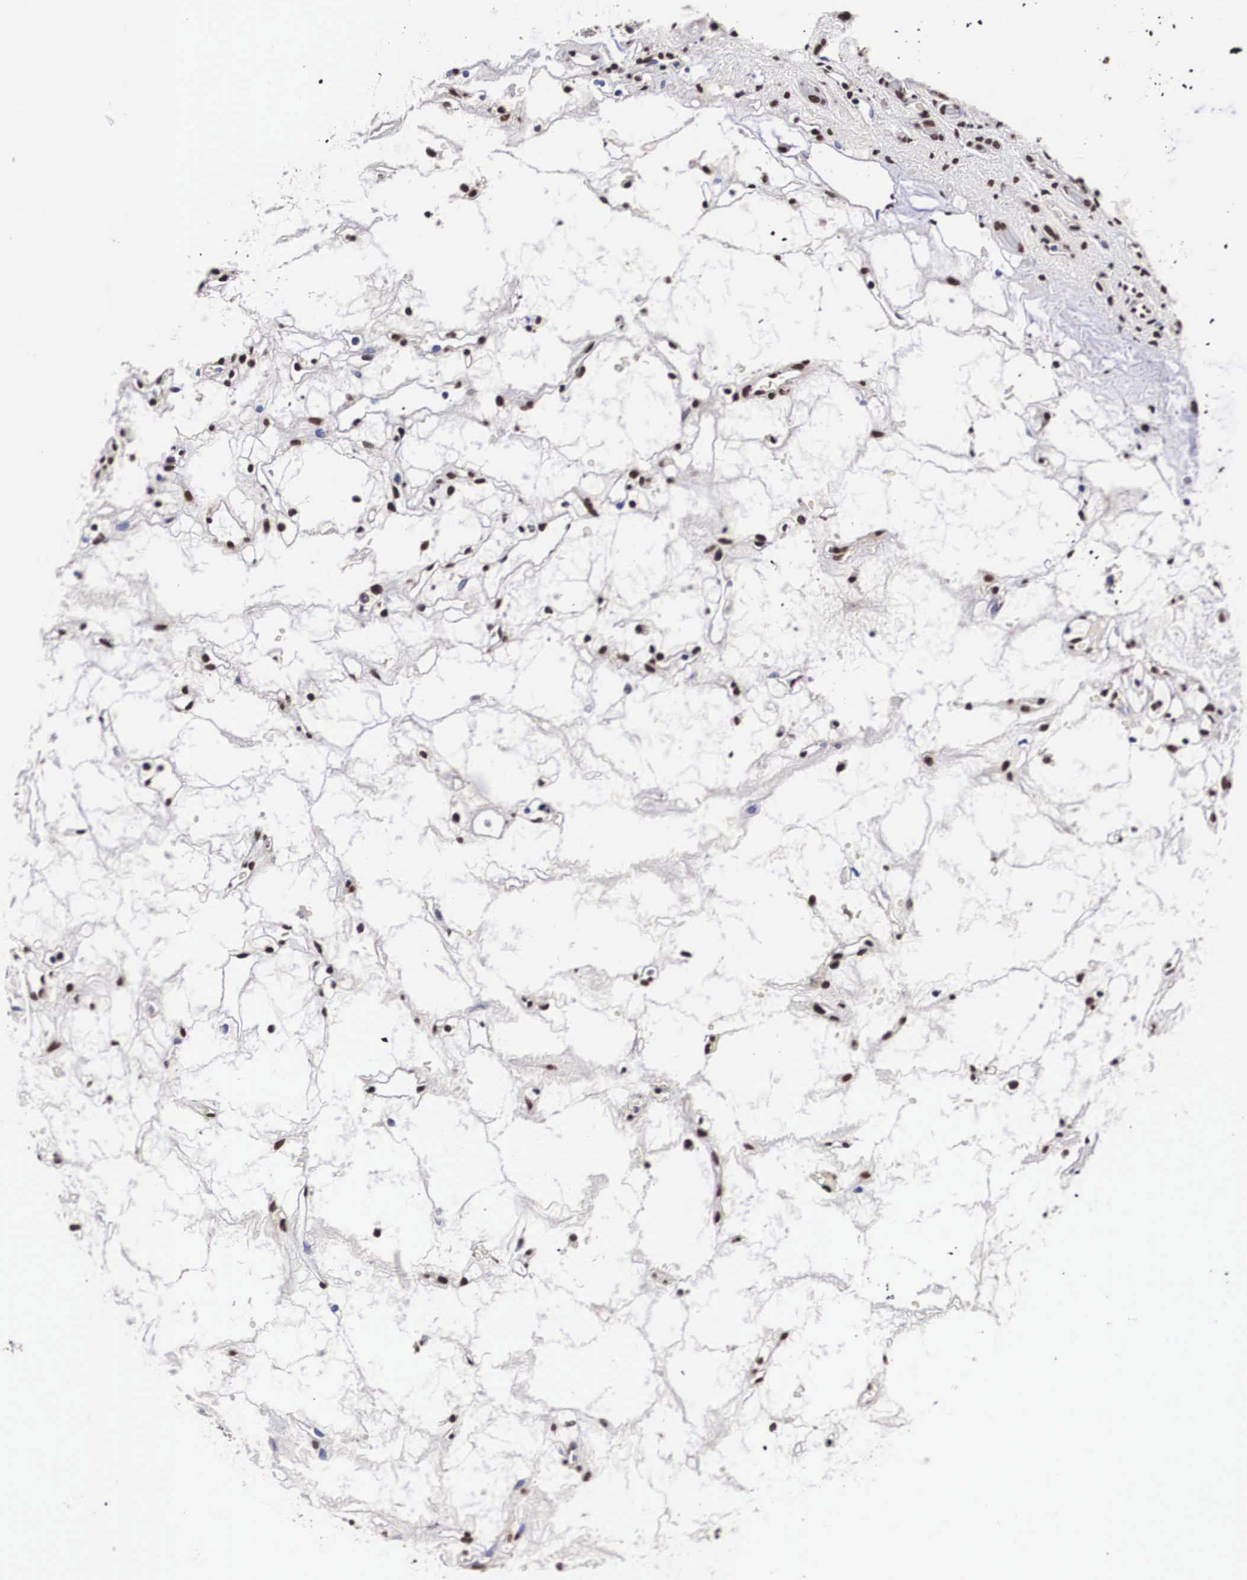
{"staining": {"intensity": "moderate", "quantity": "25%-75%", "location": "nuclear"}, "tissue": "renal cancer", "cell_type": "Tumor cells", "image_type": "cancer", "snomed": [{"axis": "morphology", "description": "Adenocarcinoma, NOS"}, {"axis": "topography", "description": "Kidney"}], "caption": "A medium amount of moderate nuclear staining is present in about 25%-75% of tumor cells in adenocarcinoma (renal) tissue.", "gene": "PABPN1", "patient": {"sex": "female", "age": 60}}